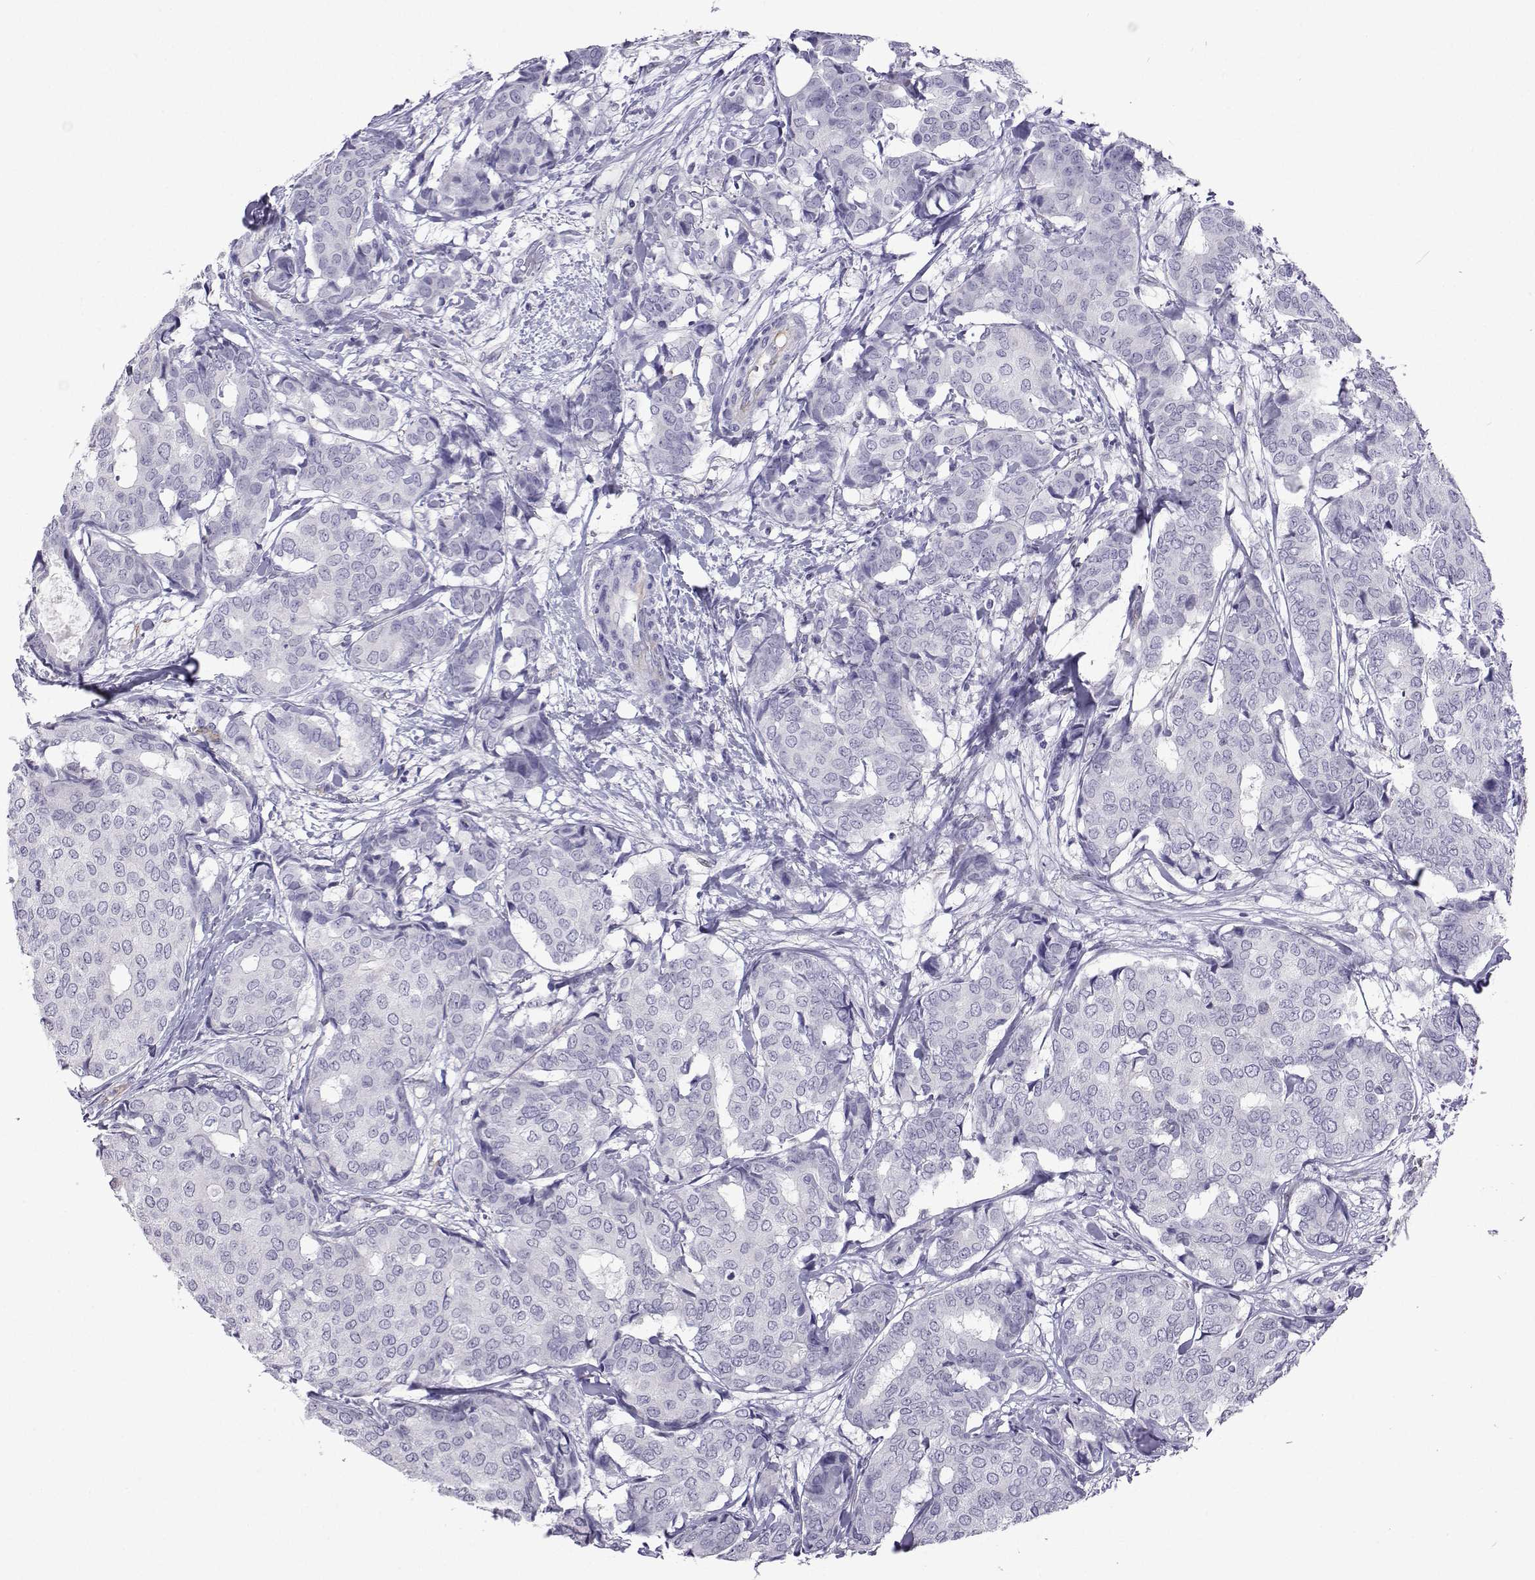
{"staining": {"intensity": "negative", "quantity": "none", "location": "none"}, "tissue": "breast cancer", "cell_type": "Tumor cells", "image_type": "cancer", "snomed": [{"axis": "morphology", "description": "Duct carcinoma"}, {"axis": "topography", "description": "Breast"}], "caption": "This is a micrograph of immunohistochemistry staining of breast intraductal carcinoma, which shows no positivity in tumor cells.", "gene": "GALM", "patient": {"sex": "female", "age": 75}}